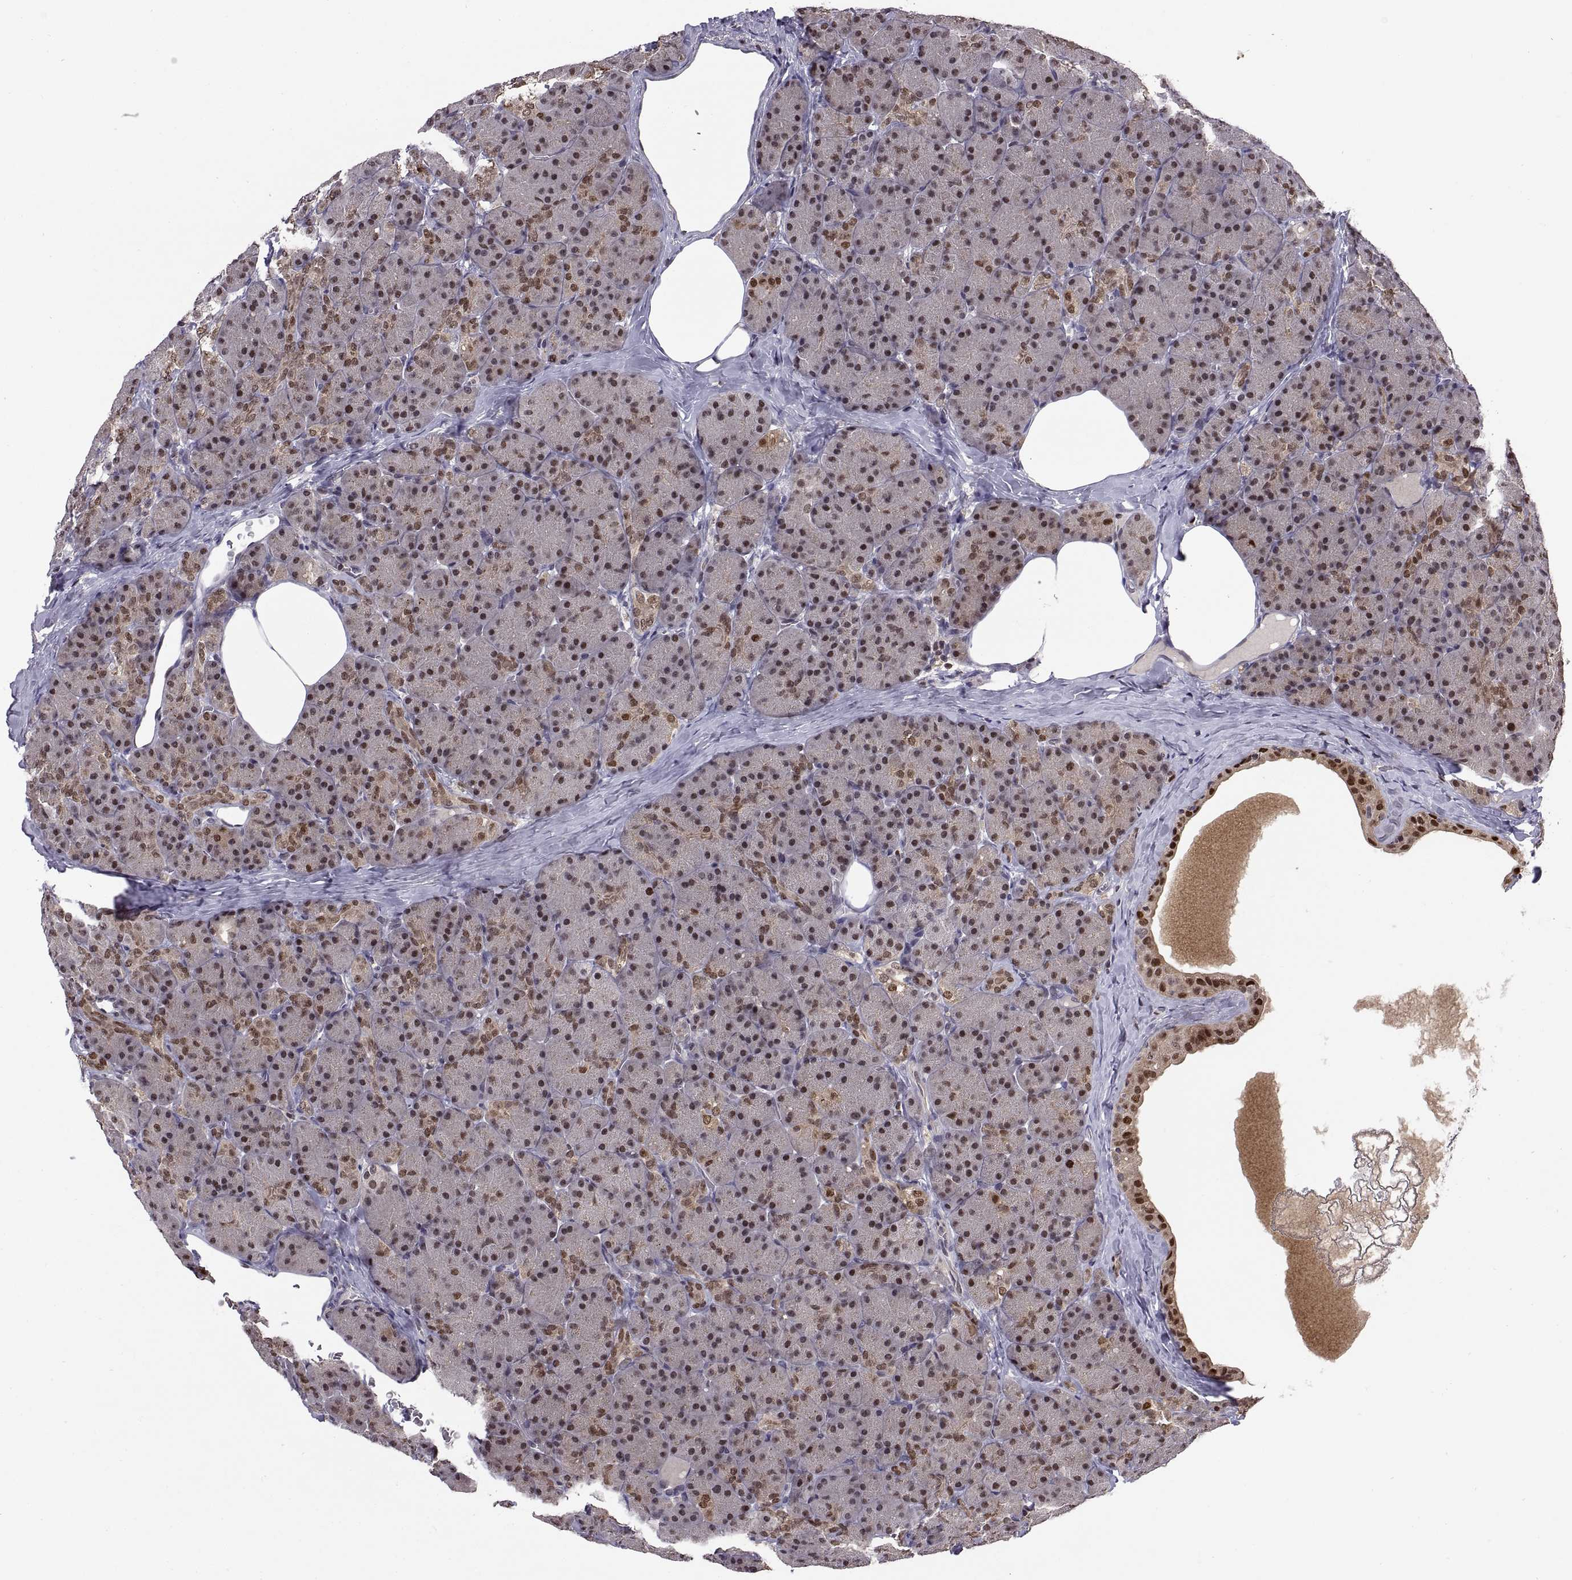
{"staining": {"intensity": "moderate", "quantity": "25%-75%", "location": "nuclear"}, "tissue": "pancreas", "cell_type": "Exocrine glandular cells", "image_type": "normal", "snomed": [{"axis": "morphology", "description": "Normal tissue, NOS"}, {"axis": "topography", "description": "Pancreas"}], "caption": "Pancreas stained with immunohistochemistry reveals moderate nuclear positivity in about 25%-75% of exocrine glandular cells. The protein of interest is stained brown, and the nuclei are stained in blue (DAB (3,3'-diaminobenzidine) IHC with brightfield microscopy, high magnification).", "gene": "CHFR", "patient": {"sex": "male", "age": 57}}